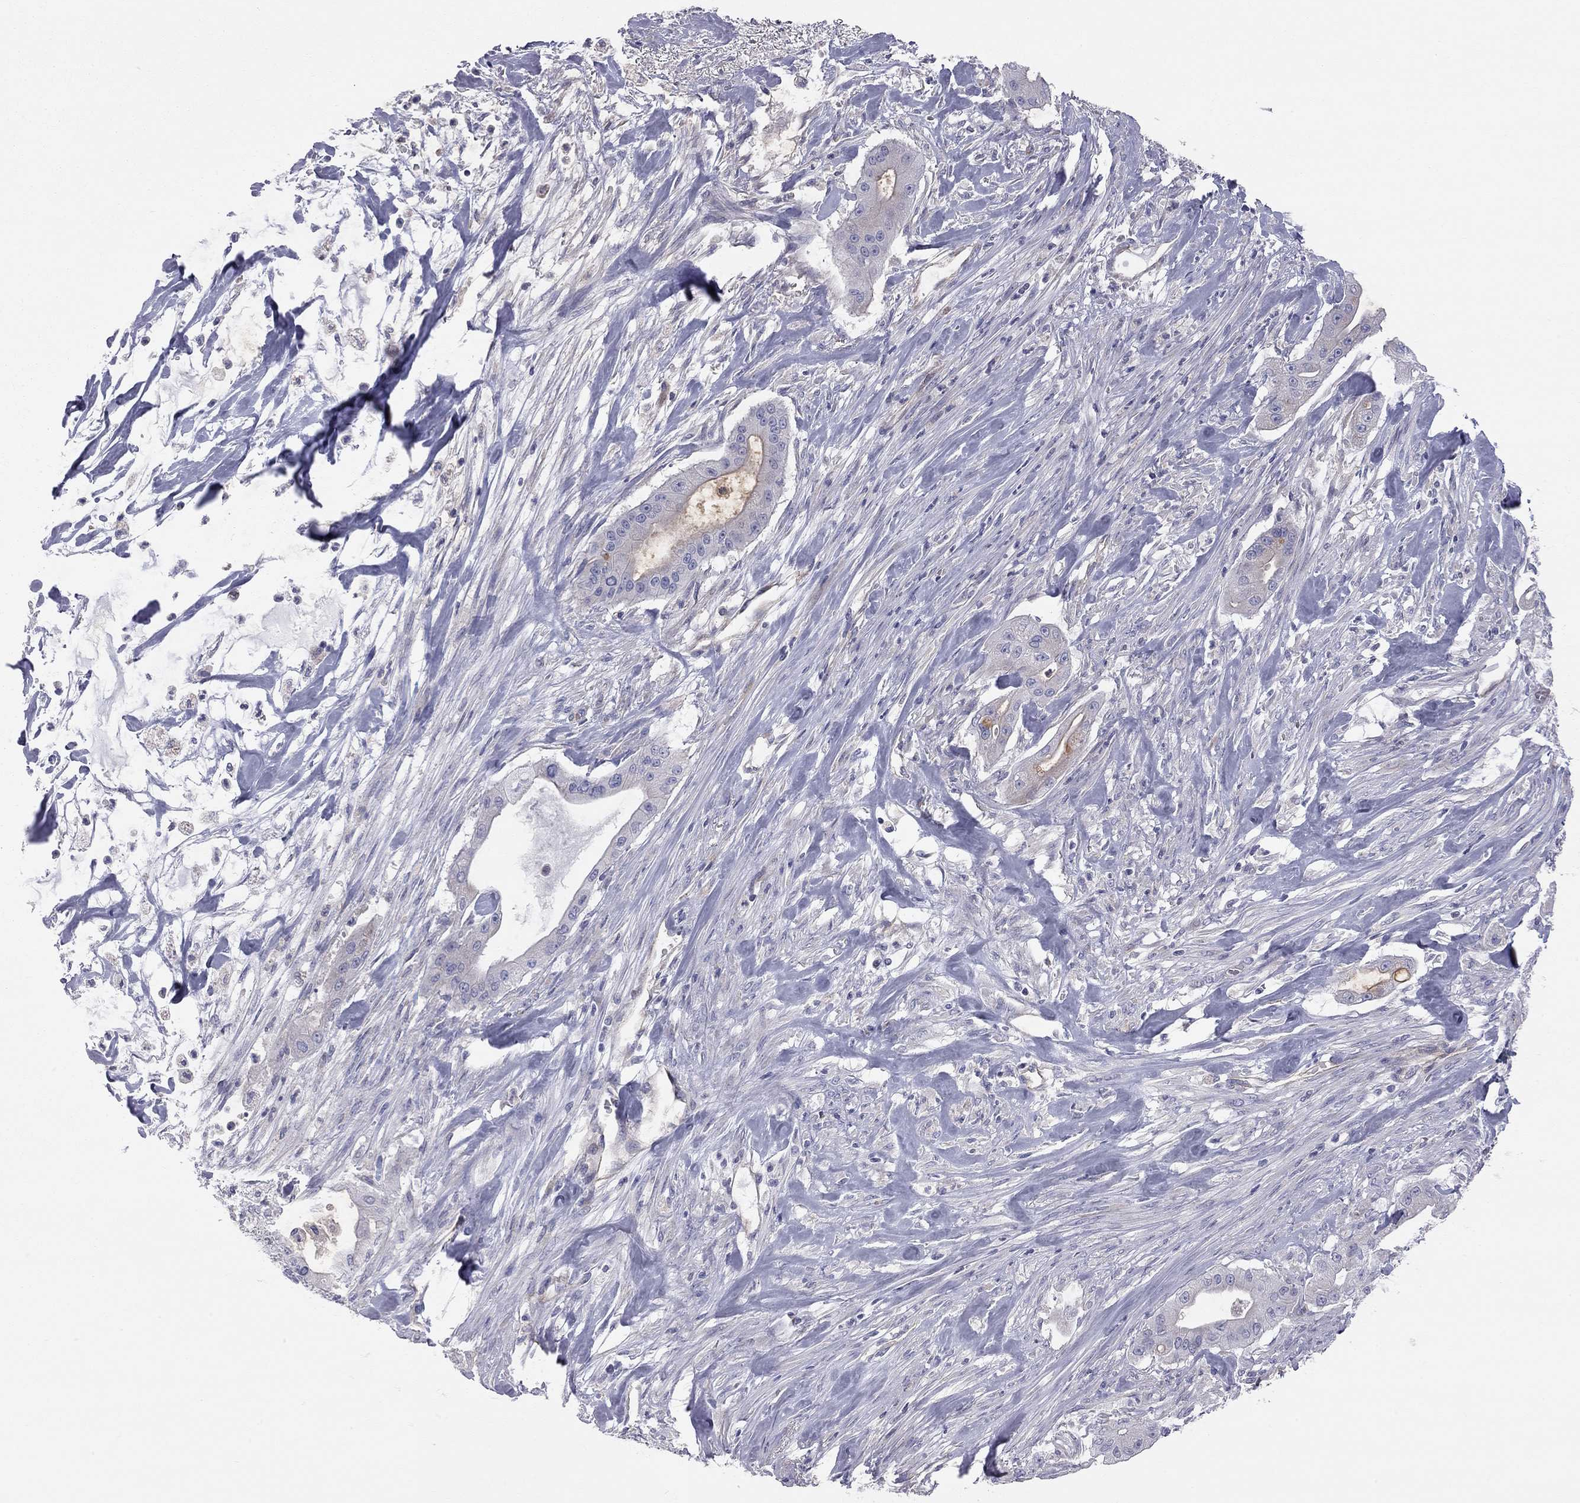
{"staining": {"intensity": "negative", "quantity": "none", "location": "none"}, "tissue": "pancreatic cancer", "cell_type": "Tumor cells", "image_type": "cancer", "snomed": [{"axis": "morphology", "description": "Normal tissue, NOS"}, {"axis": "morphology", "description": "Inflammation, NOS"}, {"axis": "morphology", "description": "Adenocarcinoma, NOS"}, {"axis": "topography", "description": "Pancreas"}], "caption": "Immunohistochemistry (IHC) micrograph of human pancreatic cancer (adenocarcinoma) stained for a protein (brown), which shows no staining in tumor cells.", "gene": "GPRC5B", "patient": {"sex": "male", "age": 57}}